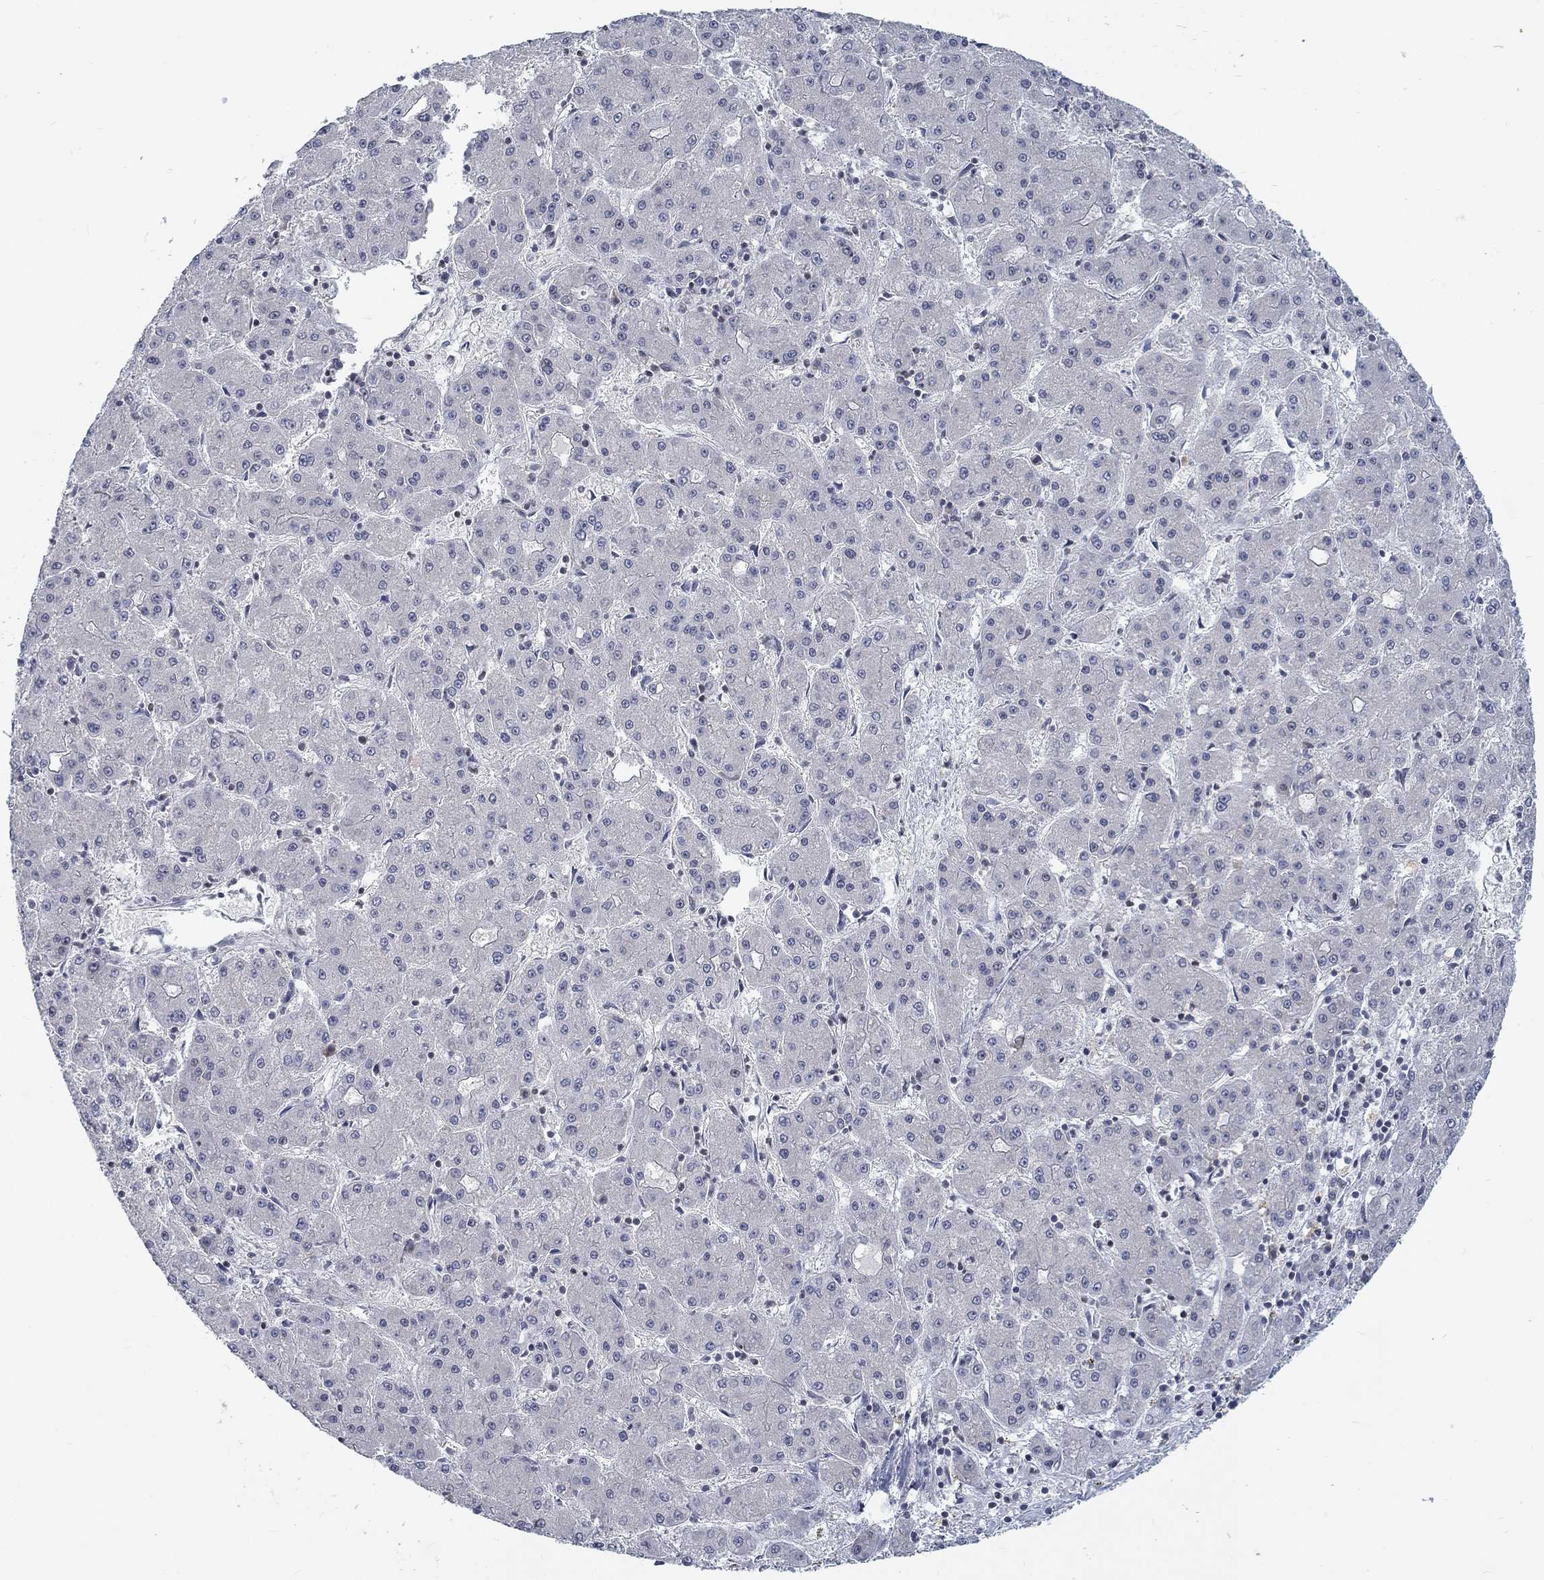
{"staining": {"intensity": "negative", "quantity": "none", "location": "none"}, "tissue": "liver cancer", "cell_type": "Tumor cells", "image_type": "cancer", "snomed": [{"axis": "morphology", "description": "Carcinoma, Hepatocellular, NOS"}, {"axis": "topography", "description": "Liver"}], "caption": "There is no significant positivity in tumor cells of hepatocellular carcinoma (liver).", "gene": "ATP1A3", "patient": {"sex": "male", "age": 73}}